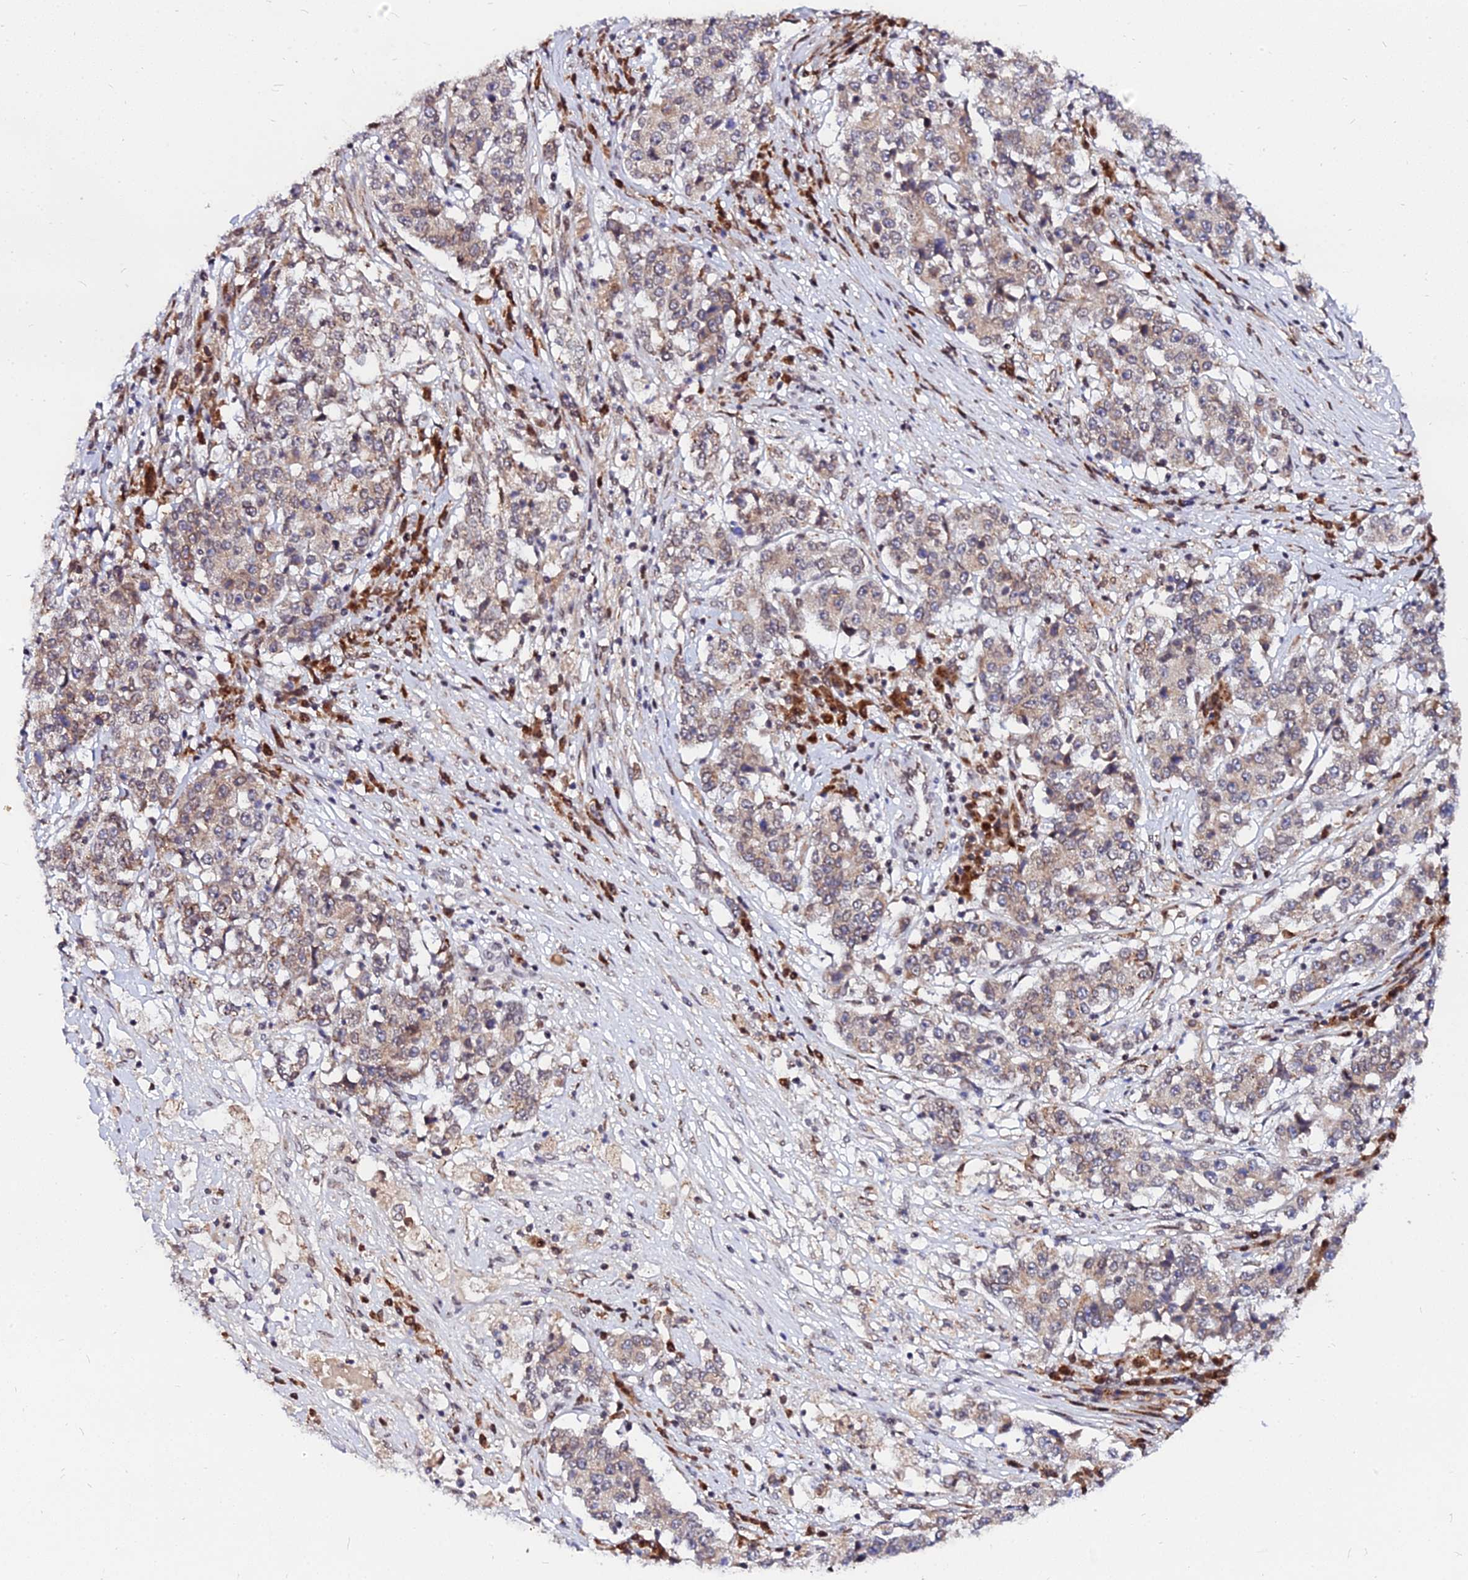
{"staining": {"intensity": "weak", "quantity": ">75%", "location": "cytoplasmic/membranous"}, "tissue": "stomach cancer", "cell_type": "Tumor cells", "image_type": "cancer", "snomed": [{"axis": "morphology", "description": "Adenocarcinoma, NOS"}, {"axis": "topography", "description": "Stomach"}], "caption": "Tumor cells exhibit low levels of weak cytoplasmic/membranous positivity in about >75% of cells in human stomach cancer (adenocarcinoma). (Brightfield microscopy of DAB IHC at high magnification).", "gene": "RNF121", "patient": {"sex": "male", "age": 59}}